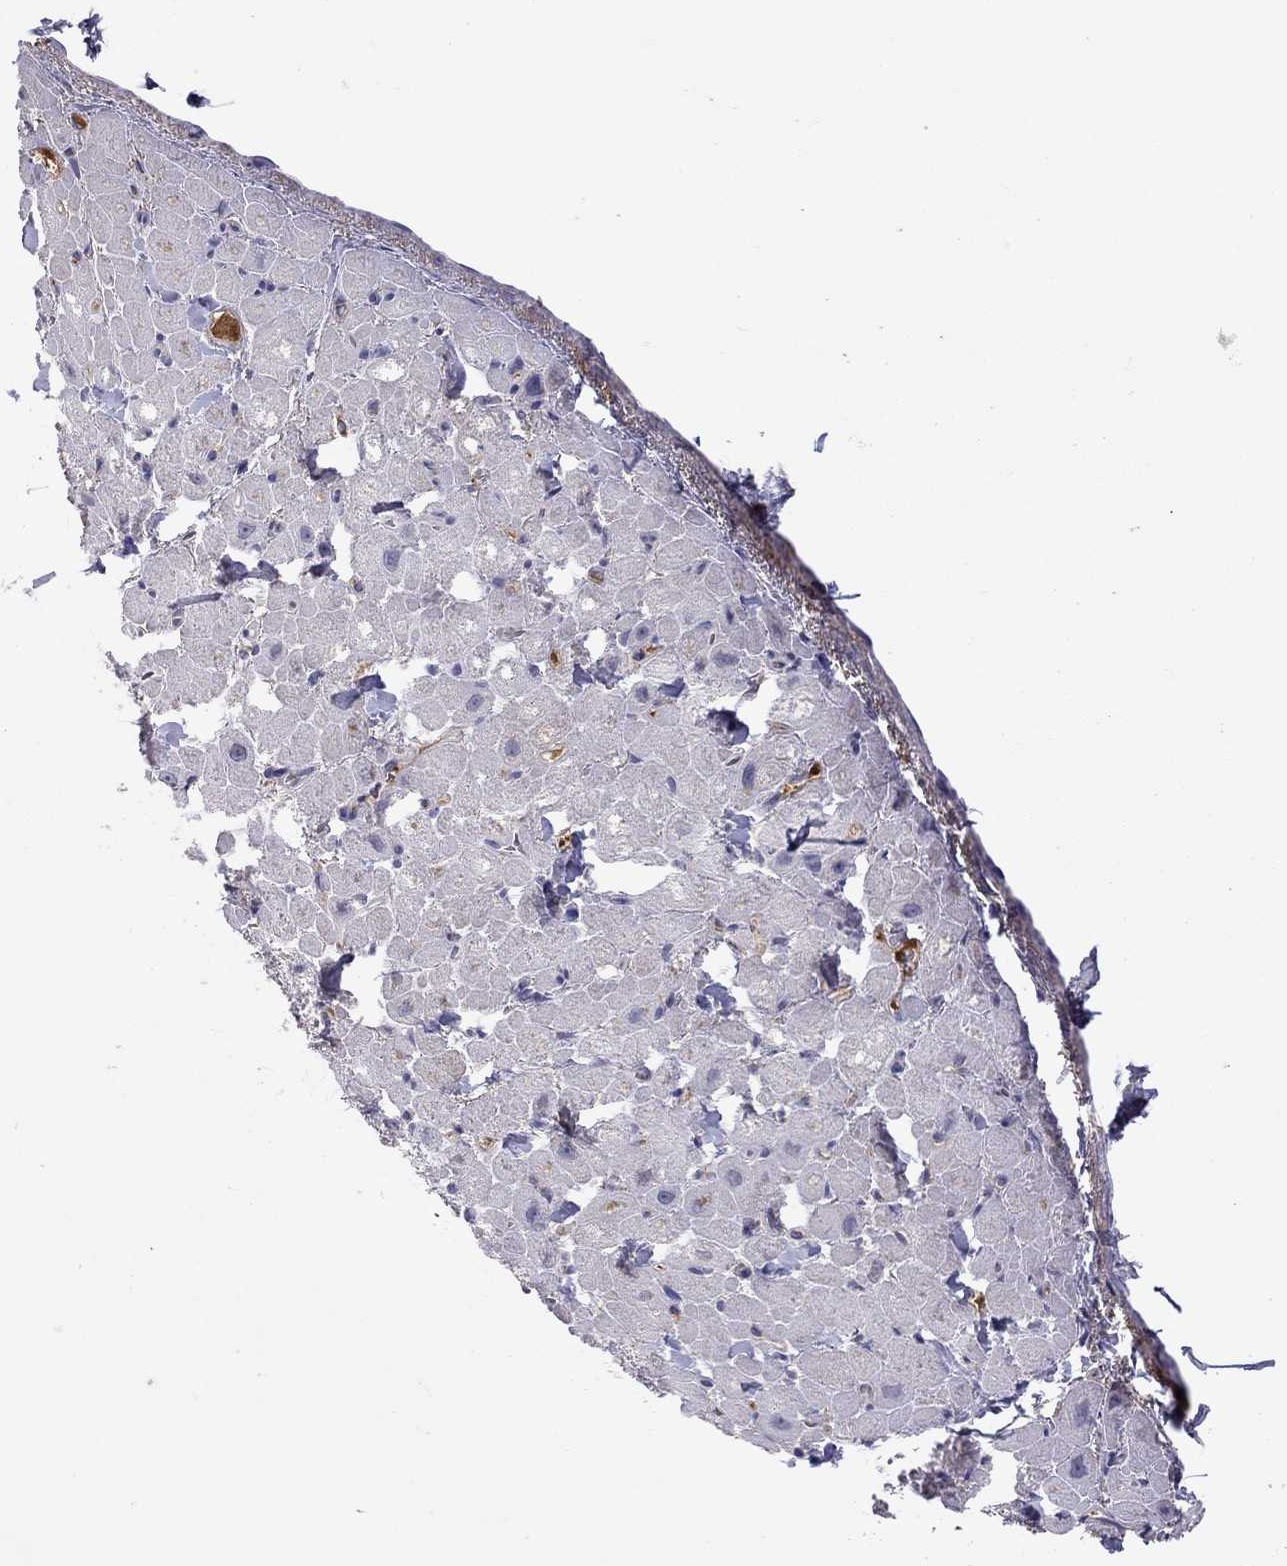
{"staining": {"intensity": "weak", "quantity": "<25%", "location": "nuclear"}, "tissue": "heart muscle", "cell_type": "Cardiomyocytes", "image_type": "normal", "snomed": [{"axis": "morphology", "description": "Normal tissue, NOS"}, {"axis": "topography", "description": "Heart"}], "caption": "Human heart muscle stained for a protein using IHC exhibits no staining in cardiomyocytes.", "gene": "SERPINA3", "patient": {"sex": "male", "age": 60}}